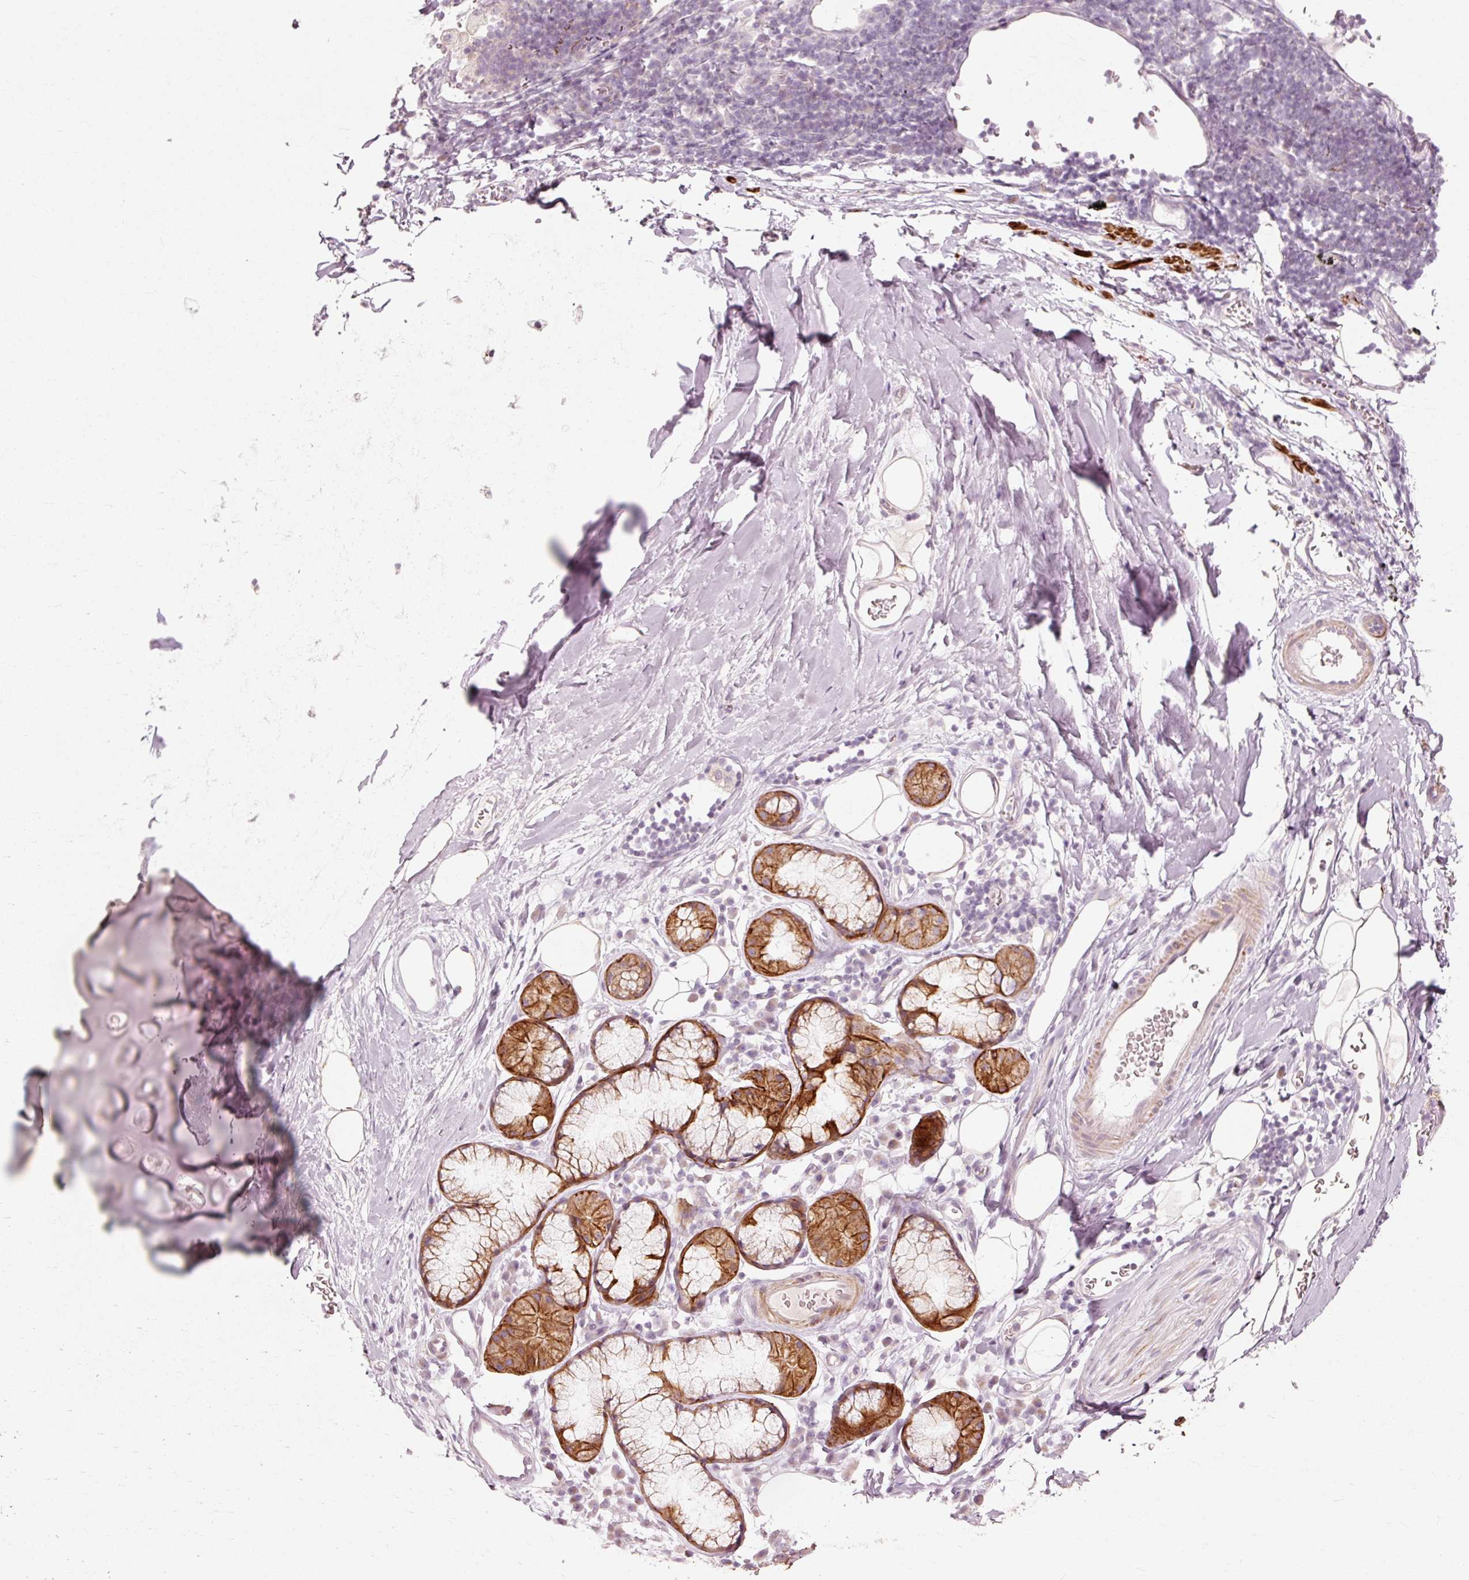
{"staining": {"intensity": "negative", "quantity": "none", "location": "none"}, "tissue": "adipose tissue", "cell_type": "Adipocytes", "image_type": "normal", "snomed": [{"axis": "morphology", "description": "Normal tissue, NOS"}, {"axis": "topography", "description": "Cartilage tissue"}, {"axis": "topography", "description": "Bronchus"}], "caption": "DAB immunohistochemical staining of unremarkable adipose tissue reveals no significant positivity in adipocytes.", "gene": "TRIM73", "patient": {"sex": "male", "age": 58}}